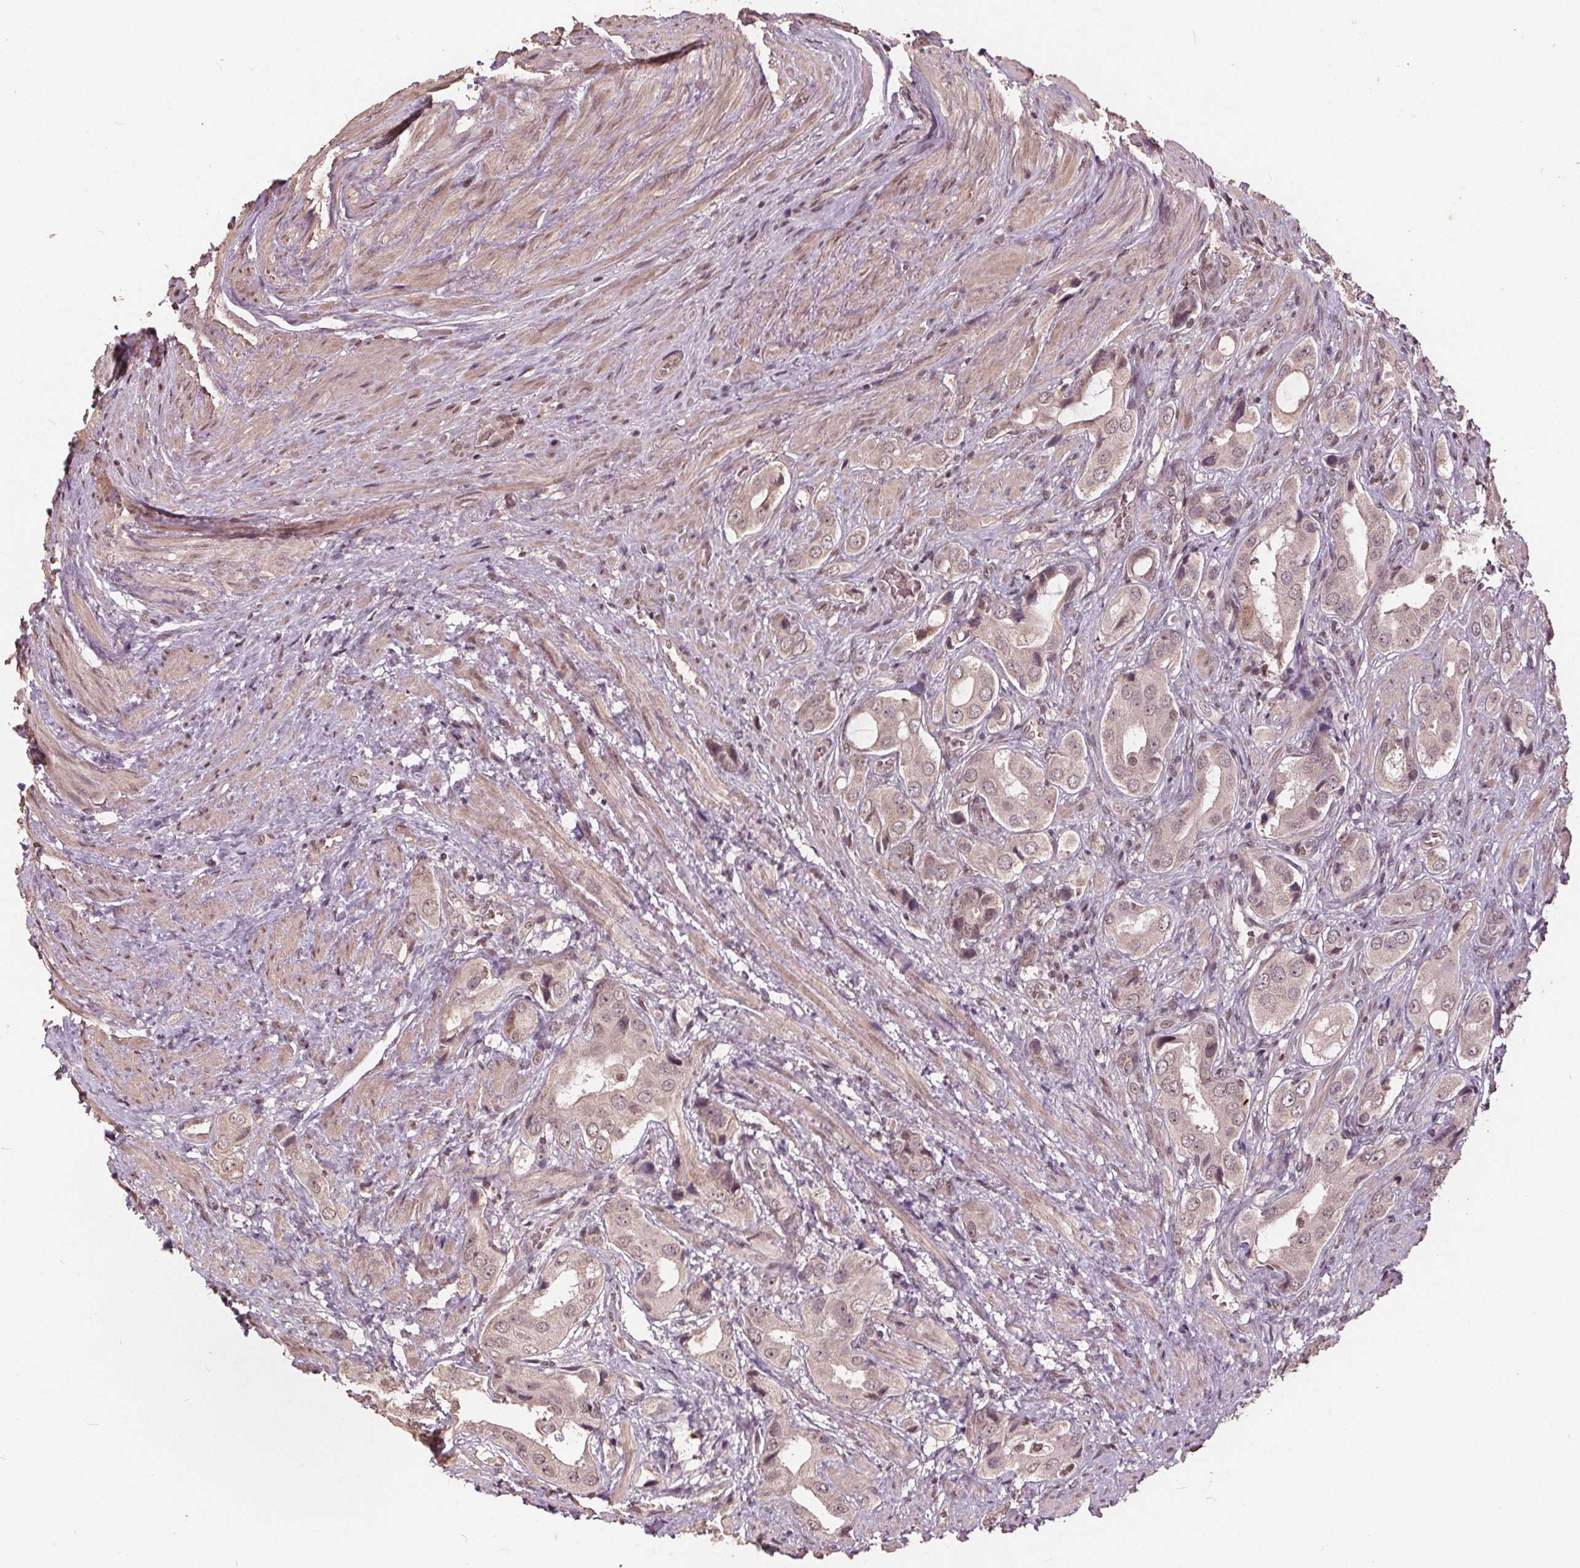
{"staining": {"intensity": "weak", "quantity": "25%-75%", "location": "cytoplasmic/membranous,nuclear"}, "tissue": "prostate cancer", "cell_type": "Tumor cells", "image_type": "cancer", "snomed": [{"axis": "morphology", "description": "Adenocarcinoma, NOS"}, {"axis": "topography", "description": "Prostate"}], "caption": "Prostate adenocarcinoma tissue demonstrates weak cytoplasmic/membranous and nuclear staining in about 25%-75% of tumor cells", "gene": "DNMT3B", "patient": {"sex": "male", "age": 63}}